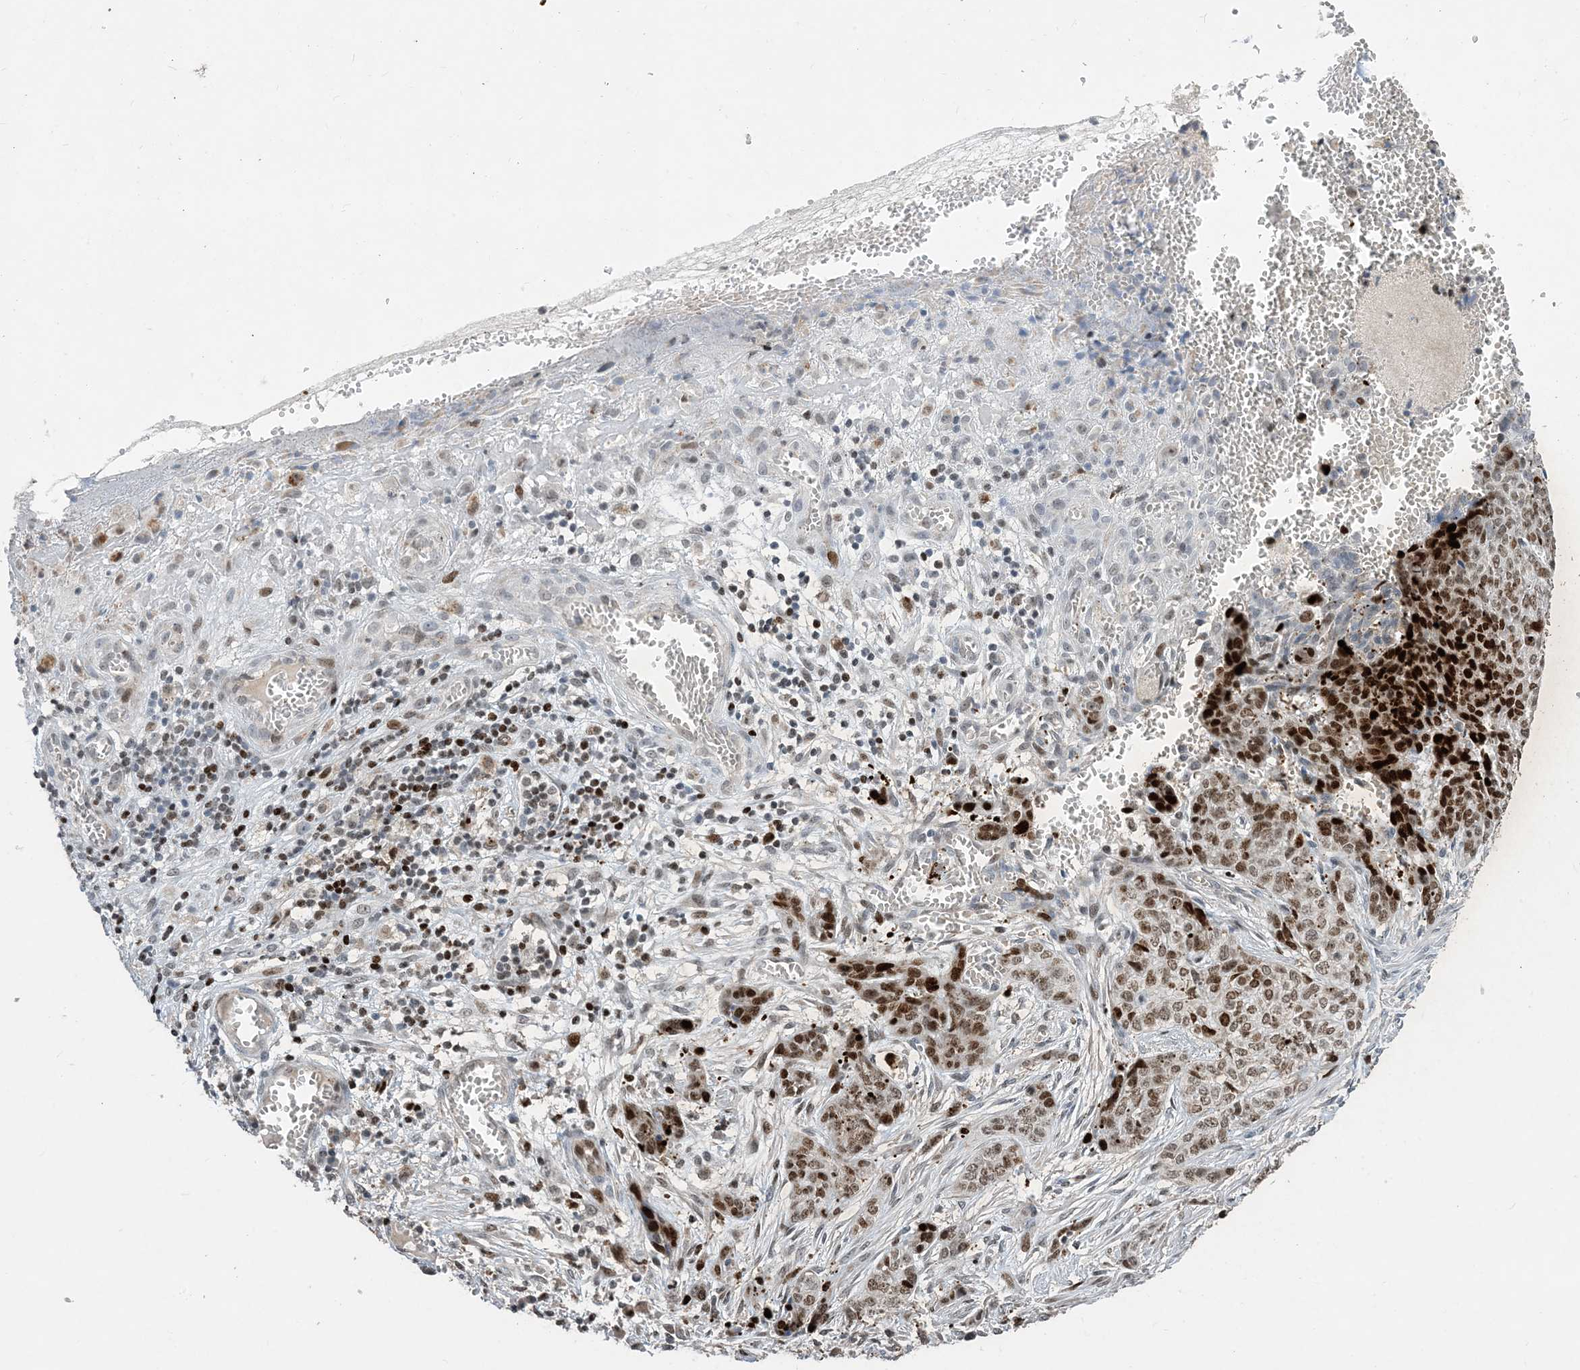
{"staining": {"intensity": "strong", "quantity": ">75%", "location": "nuclear"}, "tissue": "skin cancer", "cell_type": "Tumor cells", "image_type": "cancer", "snomed": [{"axis": "morphology", "description": "Basal cell carcinoma"}, {"axis": "topography", "description": "Skin"}], "caption": "A photomicrograph of skin cancer (basal cell carcinoma) stained for a protein shows strong nuclear brown staining in tumor cells. The protein is shown in brown color, while the nuclei are stained blue.", "gene": "SLC25A53", "patient": {"sex": "female", "age": 64}}